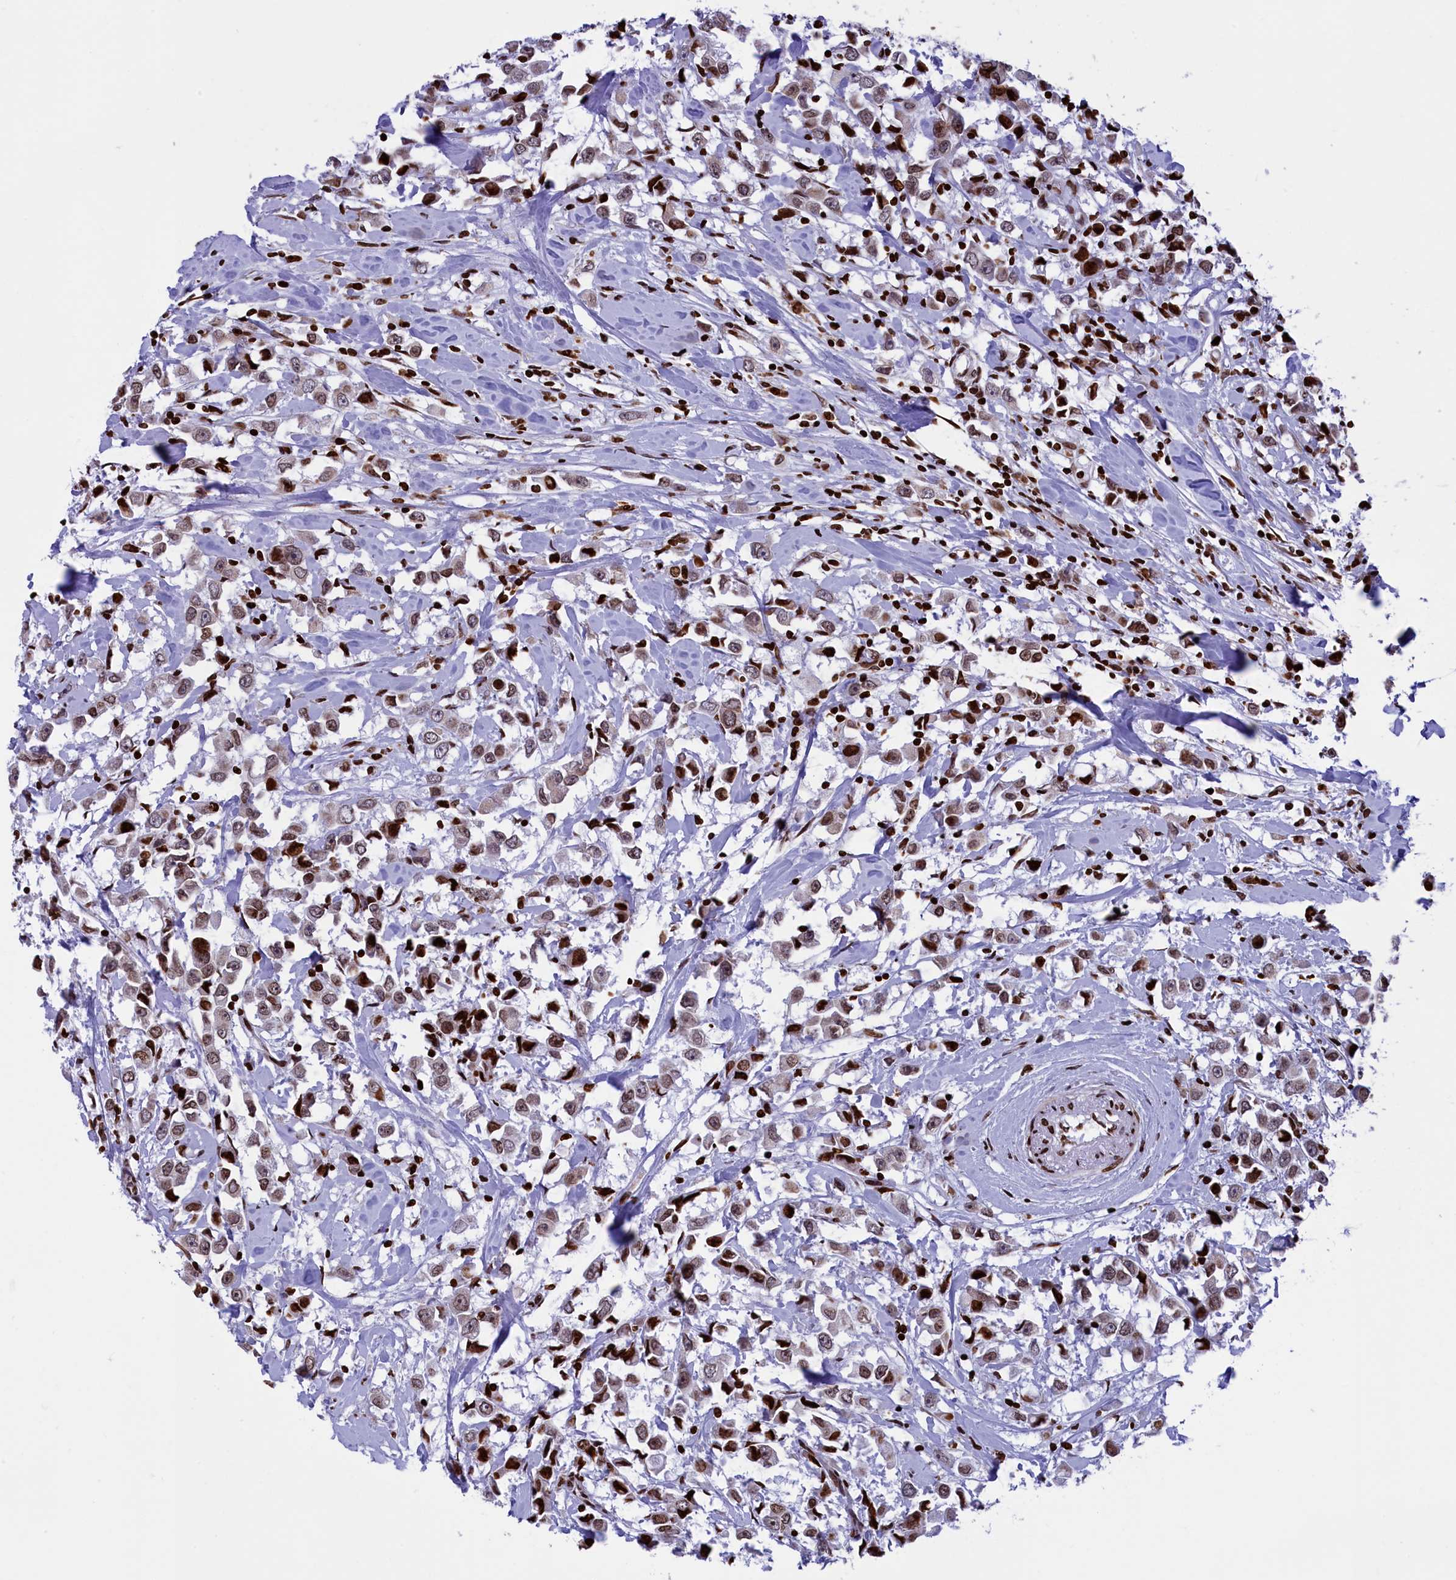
{"staining": {"intensity": "strong", "quantity": ">75%", "location": "nuclear"}, "tissue": "breast cancer", "cell_type": "Tumor cells", "image_type": "cancer", "snomed": [{"axis": "morphology", "description": "Duct carcinoma"}, {"axis": "topography", "description": "Breast"}], "caption": "This histopathology image displays immunohistochemistry (IHC) staining of human breast infiltrating ductal carcinoma, with high strong nuclear expression in about >75% of tumor cells.", "gene": "TIMM29", "patient": {"sex": "female", "age": 61}}